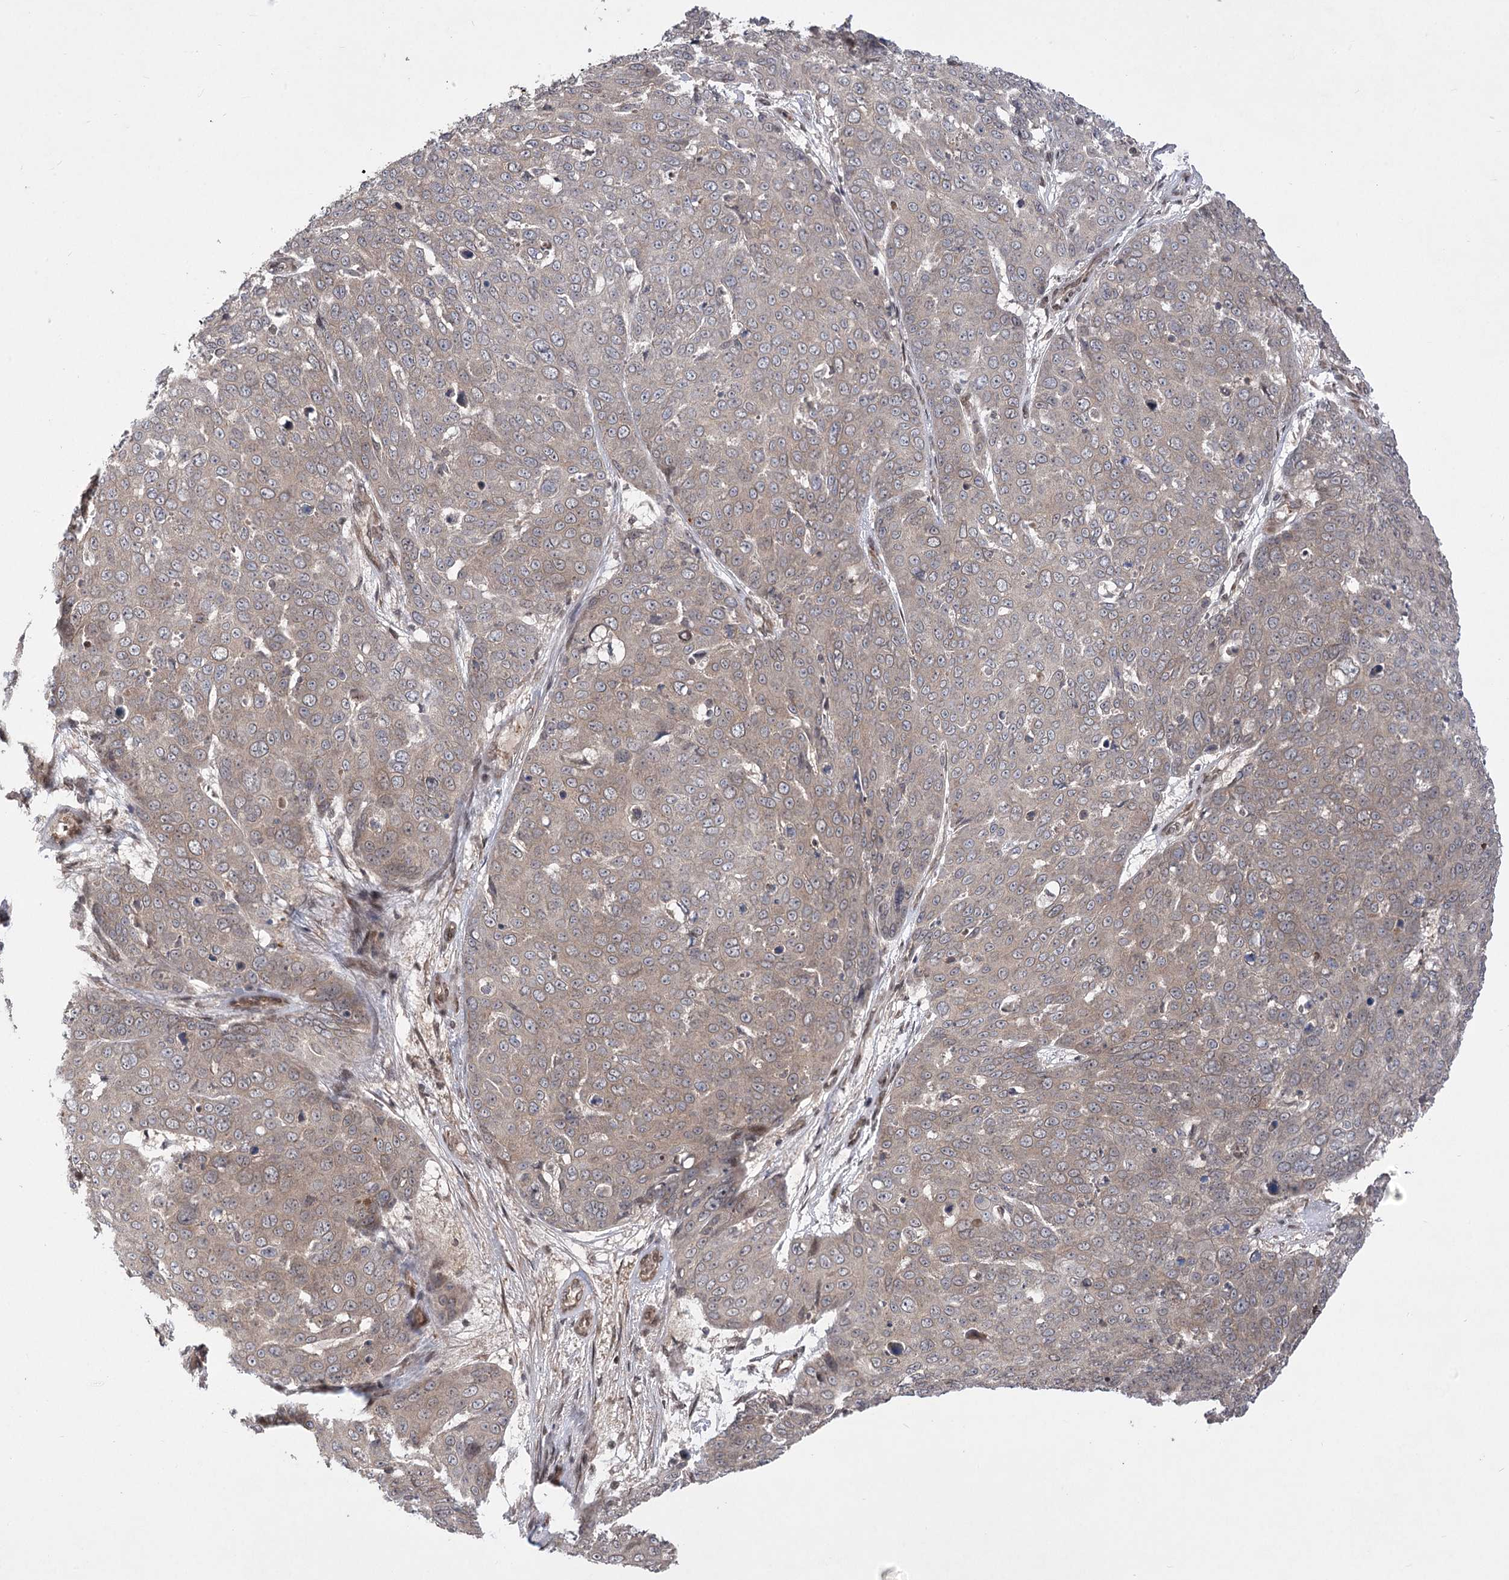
{"staining": {"intensity": "weak", "quantity": "<25%", "location": "cytoplasmic/membranous"}, "tissue": "skin cancer", "cell_type": "Tumor cells", "image_type": "cancer", "snomed": [{"axis": "morphology", "description": "Squamous cell carcinoma, NOS"}, {"axis": "topography", "description": "Skin"}], "caption": "The immunohistochemistry (IHC) photomicrograph has no significant positivity in tumor cells of skin squamous cell carcinoma tissue.", "gene": "TENM2", "patient": {"sex": "male", "age": 71}}